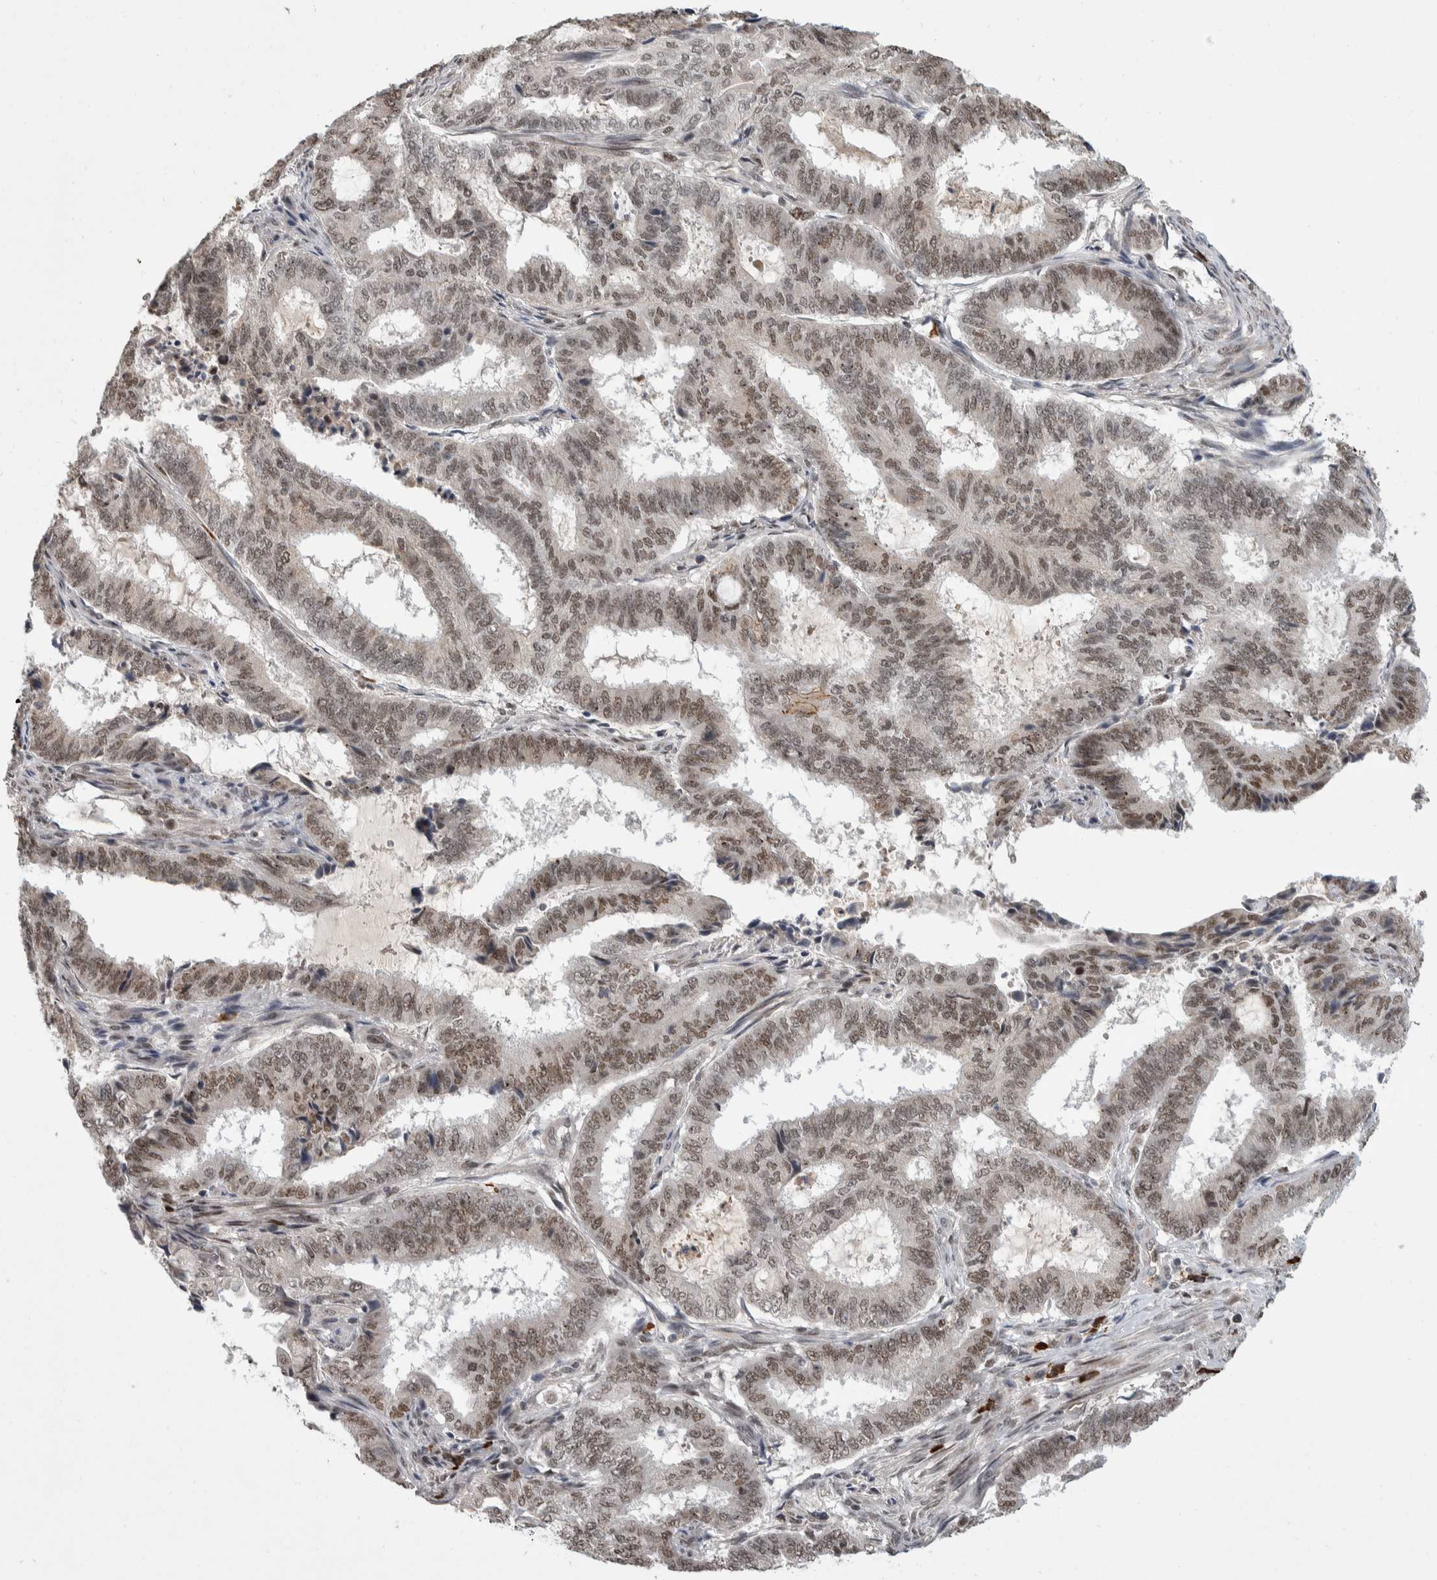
{"staining": {"intensity": "weak", "quantity": ">75%", "location": "nuclear"}, "tissue": "endometrial cancer", "cell_type": "Tumor cells", "image_type": "cancer", "snomed": [{"axis": "morphology", "description": "Adenocarcinoma, NOS"}, {"axis": "topography", "description": "Endometrium"}], "caption": "Immunohistochemical staining of human adenocarcinoma (endometrial) shows low levels of weak nuclear protein positivity in approximately >75% of tumor cells. The staining was performed using DAB (3,3'-diaminobenzidine), with brown indicating positive protein expression. Nuclei are stained blue with hematoxylin.", "gene": "ZNF592", "patient": {"sex": "female", "age": 51}}